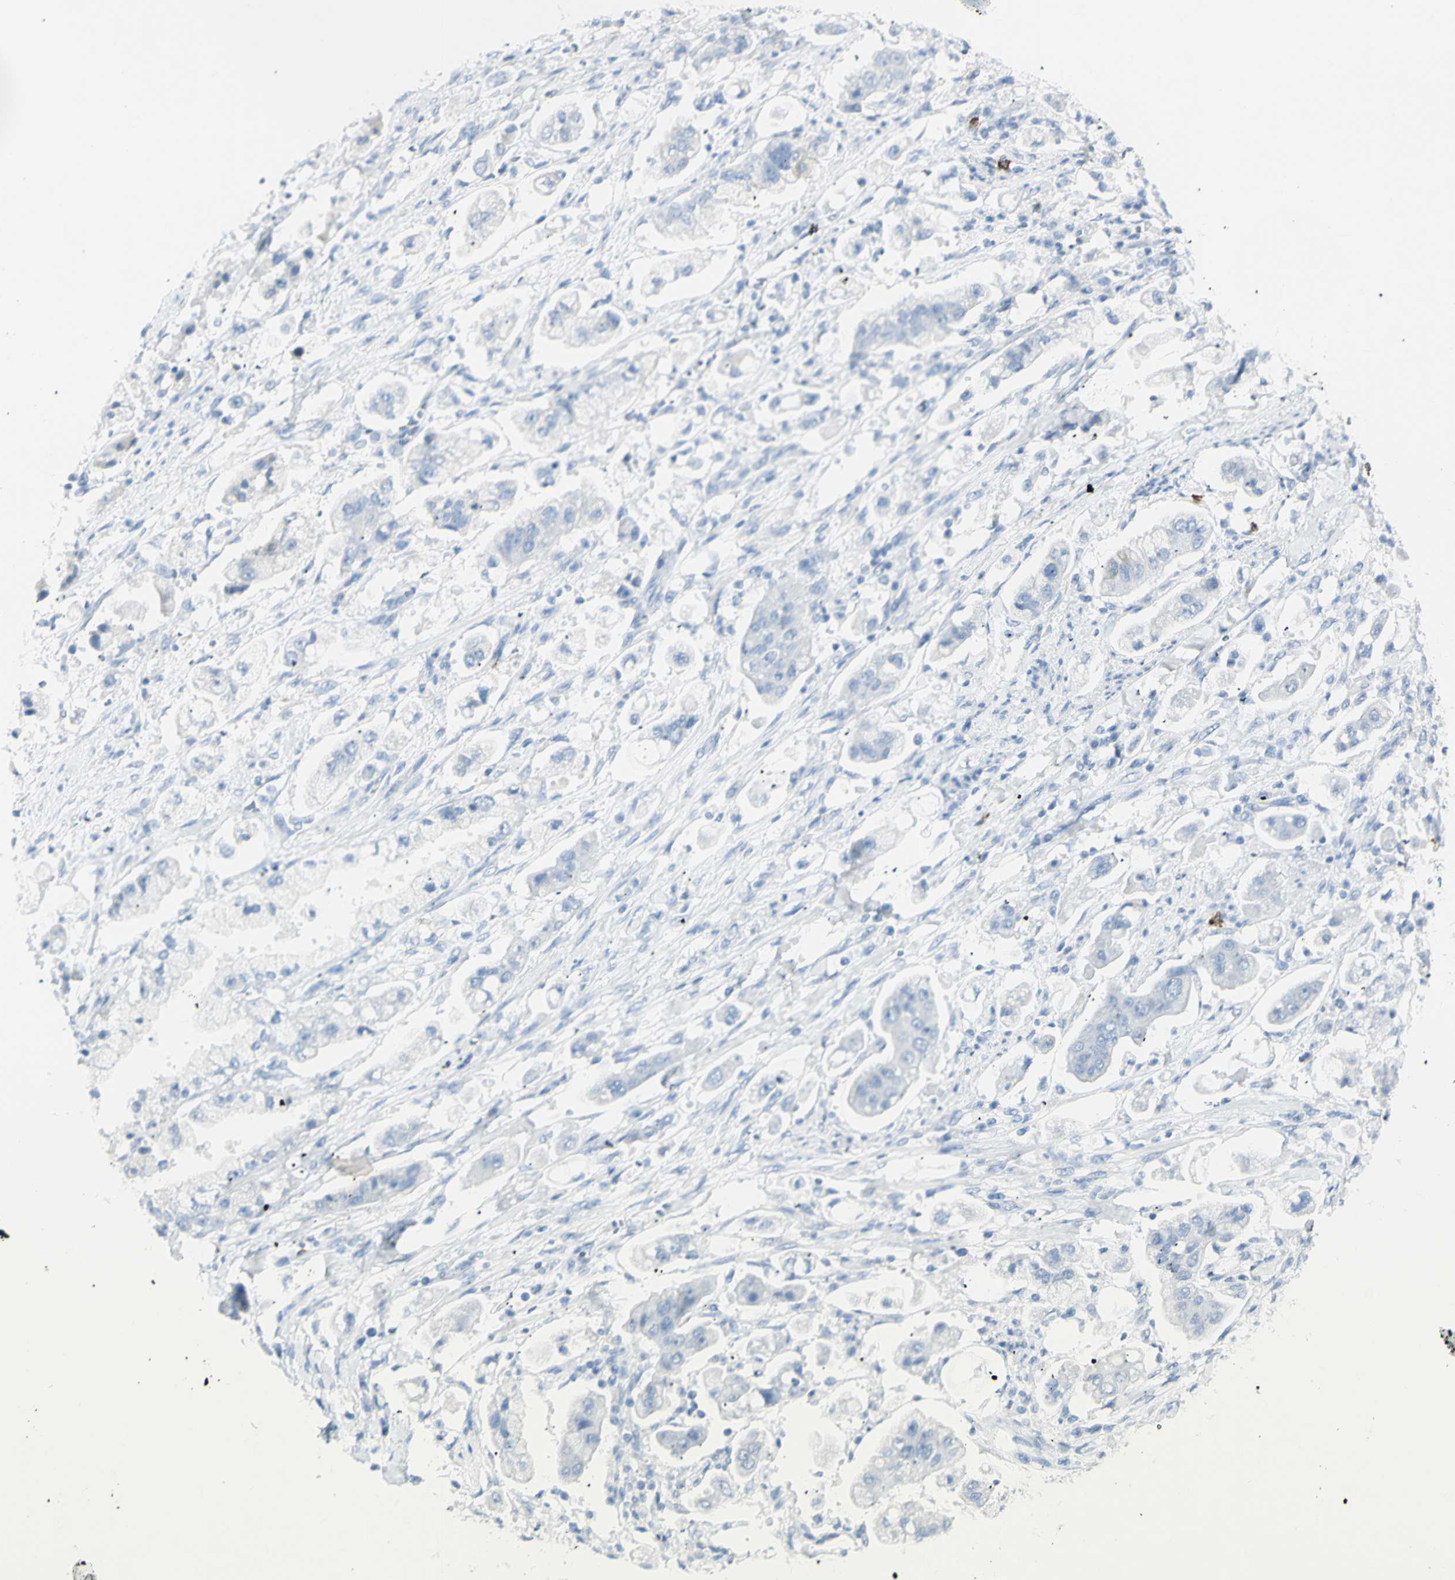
{"staining": {"intensity": "negative", "quantity": "none", "location": "none"}, "tissue": "stomach cancer", "cell_type": "Tumor cells", "image_type": "cancer", "snomed": [{"axis": "morphology", "description": "Adenocarcinoma, NOS"}, {"axis": "topography", "description": "Stomach"}], "caption": "This histopathology image is of stomach cancer (adenocarcinoma) stained with IHC to label a protein in brown with the nuclei are counter-stained blue. There is no expression in tumor cells.", "gene": "LETM1", "patient": {"sex": "male", "age": 62}}